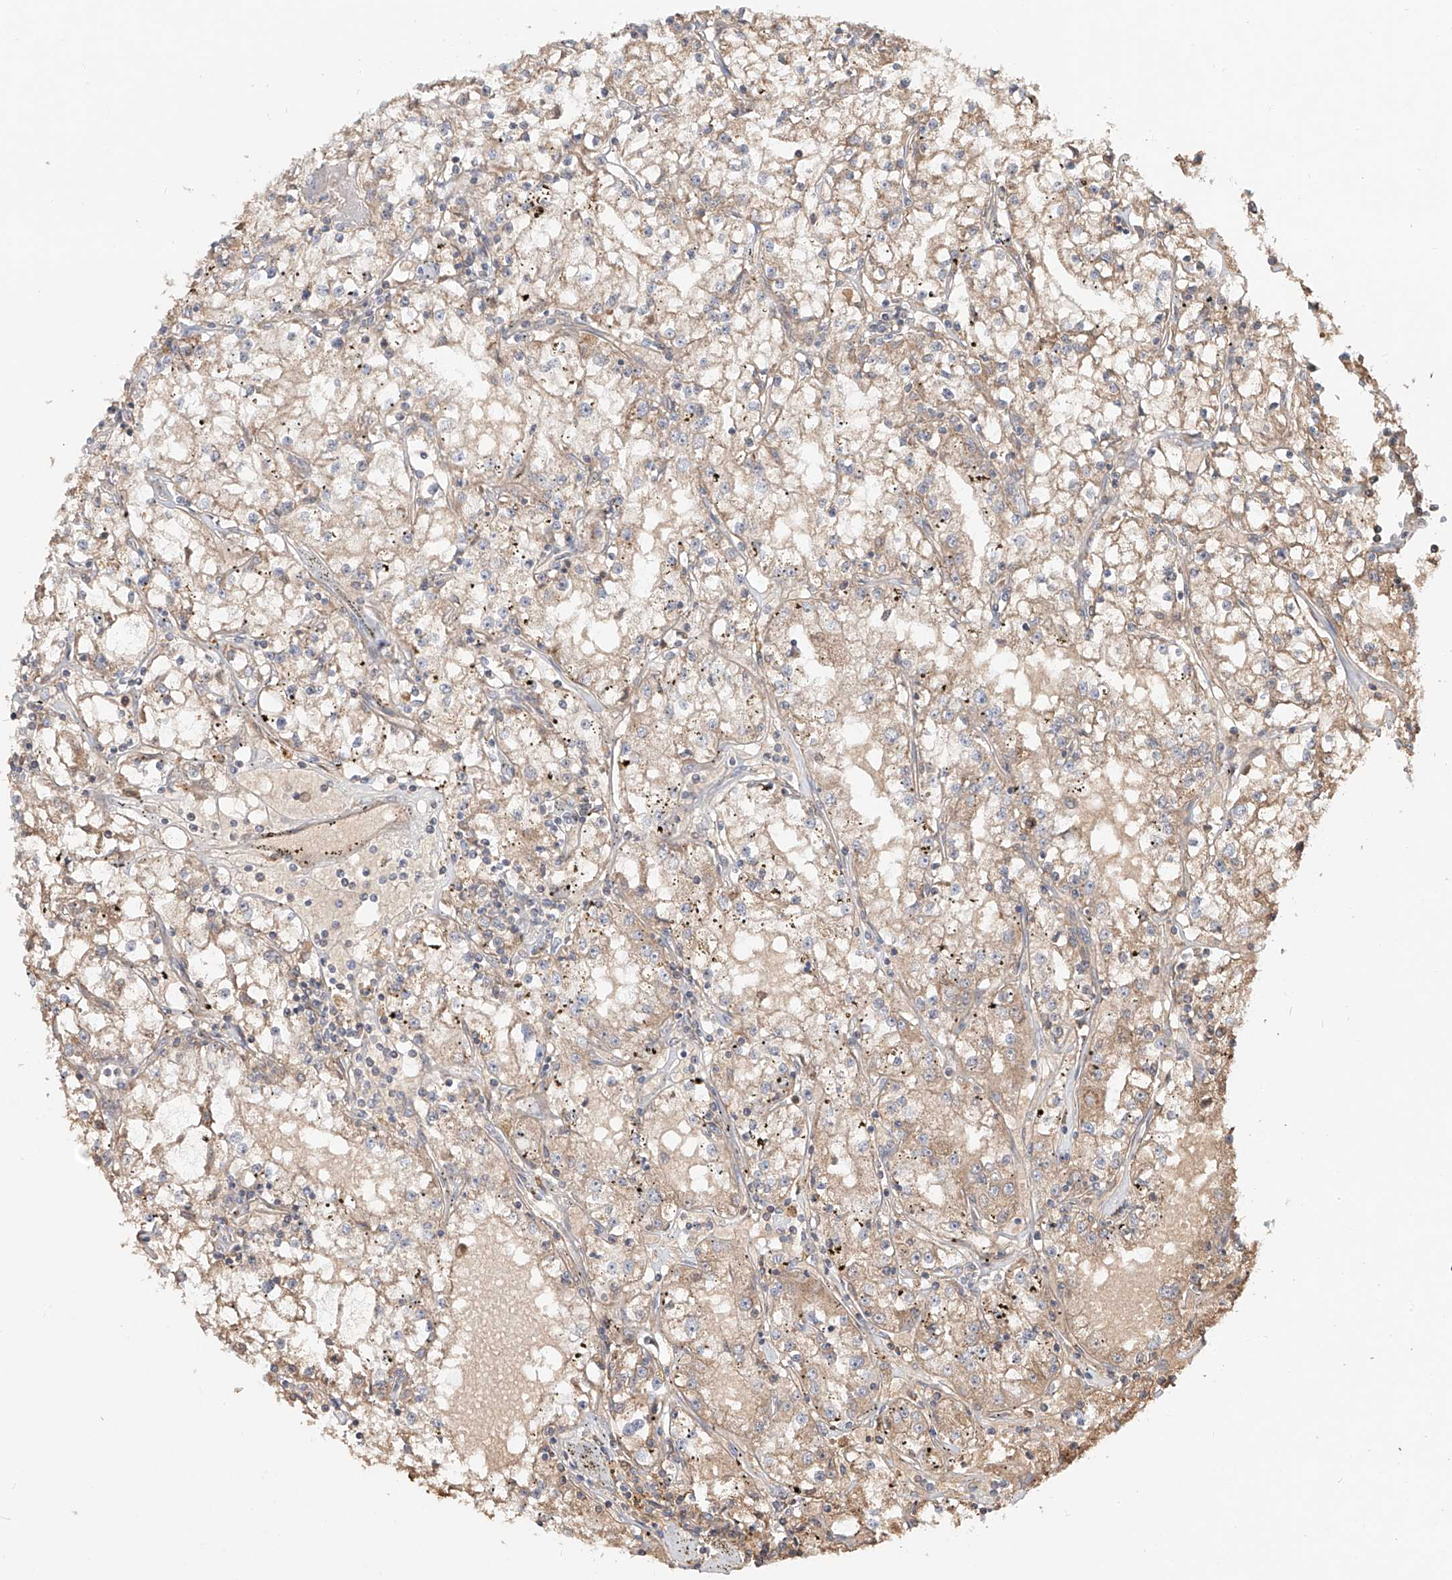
{"staining": {"intensity": "moderate", "quantity": ">75%", "location": "cytoplasmic/membranous"}, "tissue": "renal cancer", "cell_type": "Tumor cells", "image_type": "cancer", "snomed": [{"axis": "morphology", "description": "Adenocarcinoma, NOS"}, {"axis": "topography", "description": "Kidney"}], "caption": "Renal adenocarcinoma stained for a protein (brown) exhibits moderate cytoplasmic/membranous positive expression in about >75% of tumor cells.", "gene": "ERO1A", "patient": {"sex": "male", "age": 56}}